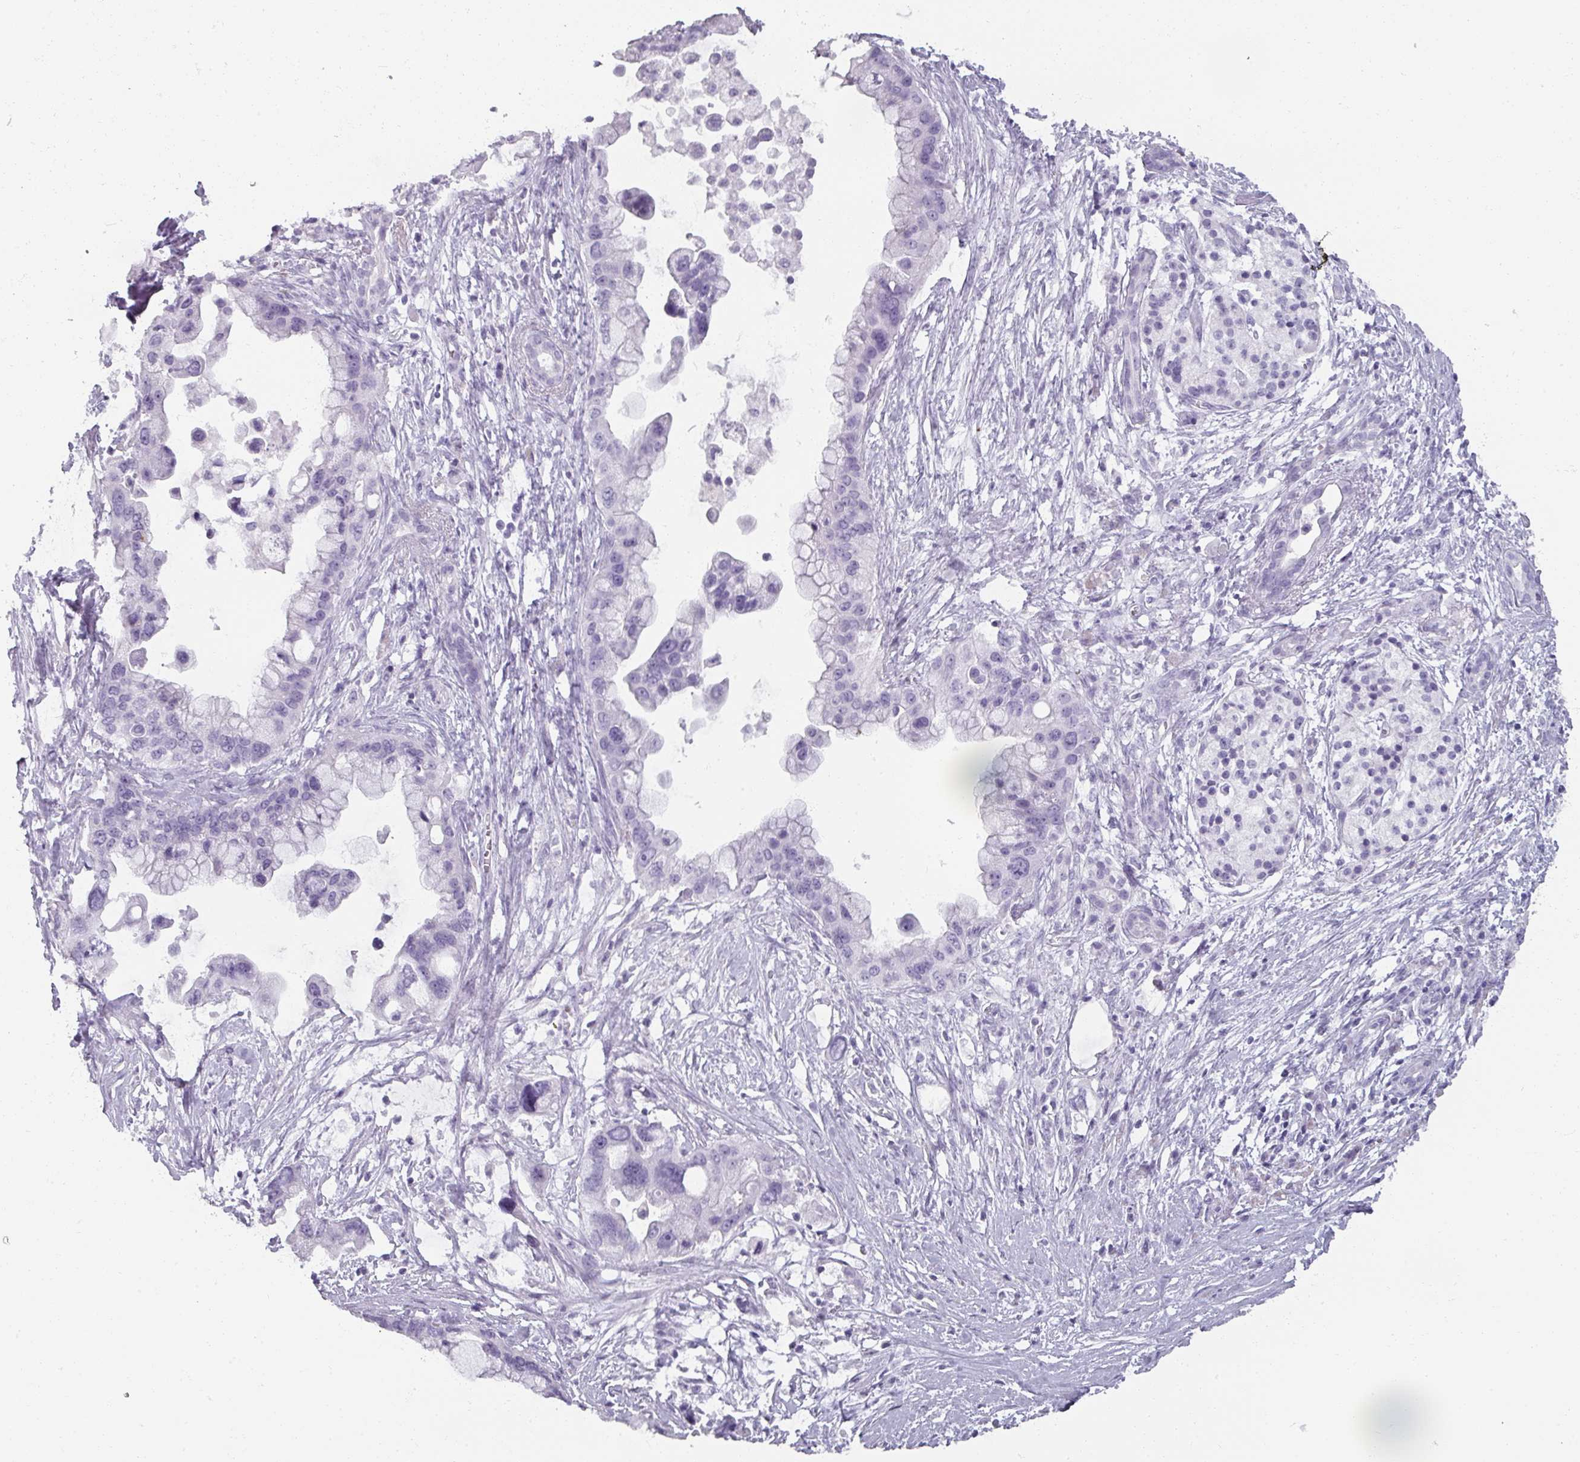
{"staining": {"intensity": "negative", "quantity": "none", "location": "none"}, "tissue": "pancreatic cancer", "cell_type": "Tumor cells", "image_type": "cancer", "snomed": [{"axis": "morphology", "description": "Adenocarcinoma, NOS"}, {"axis": "topography", "description": "Pancreas"}], "caption": "An IHC histopathology image of pancreatic adenocarcinoma is shown. There is no staining in tumor cells of pancreatic adenocarcinoma.", "gene": "REG3G", "patient": {"sex": "female", "age": 83}}